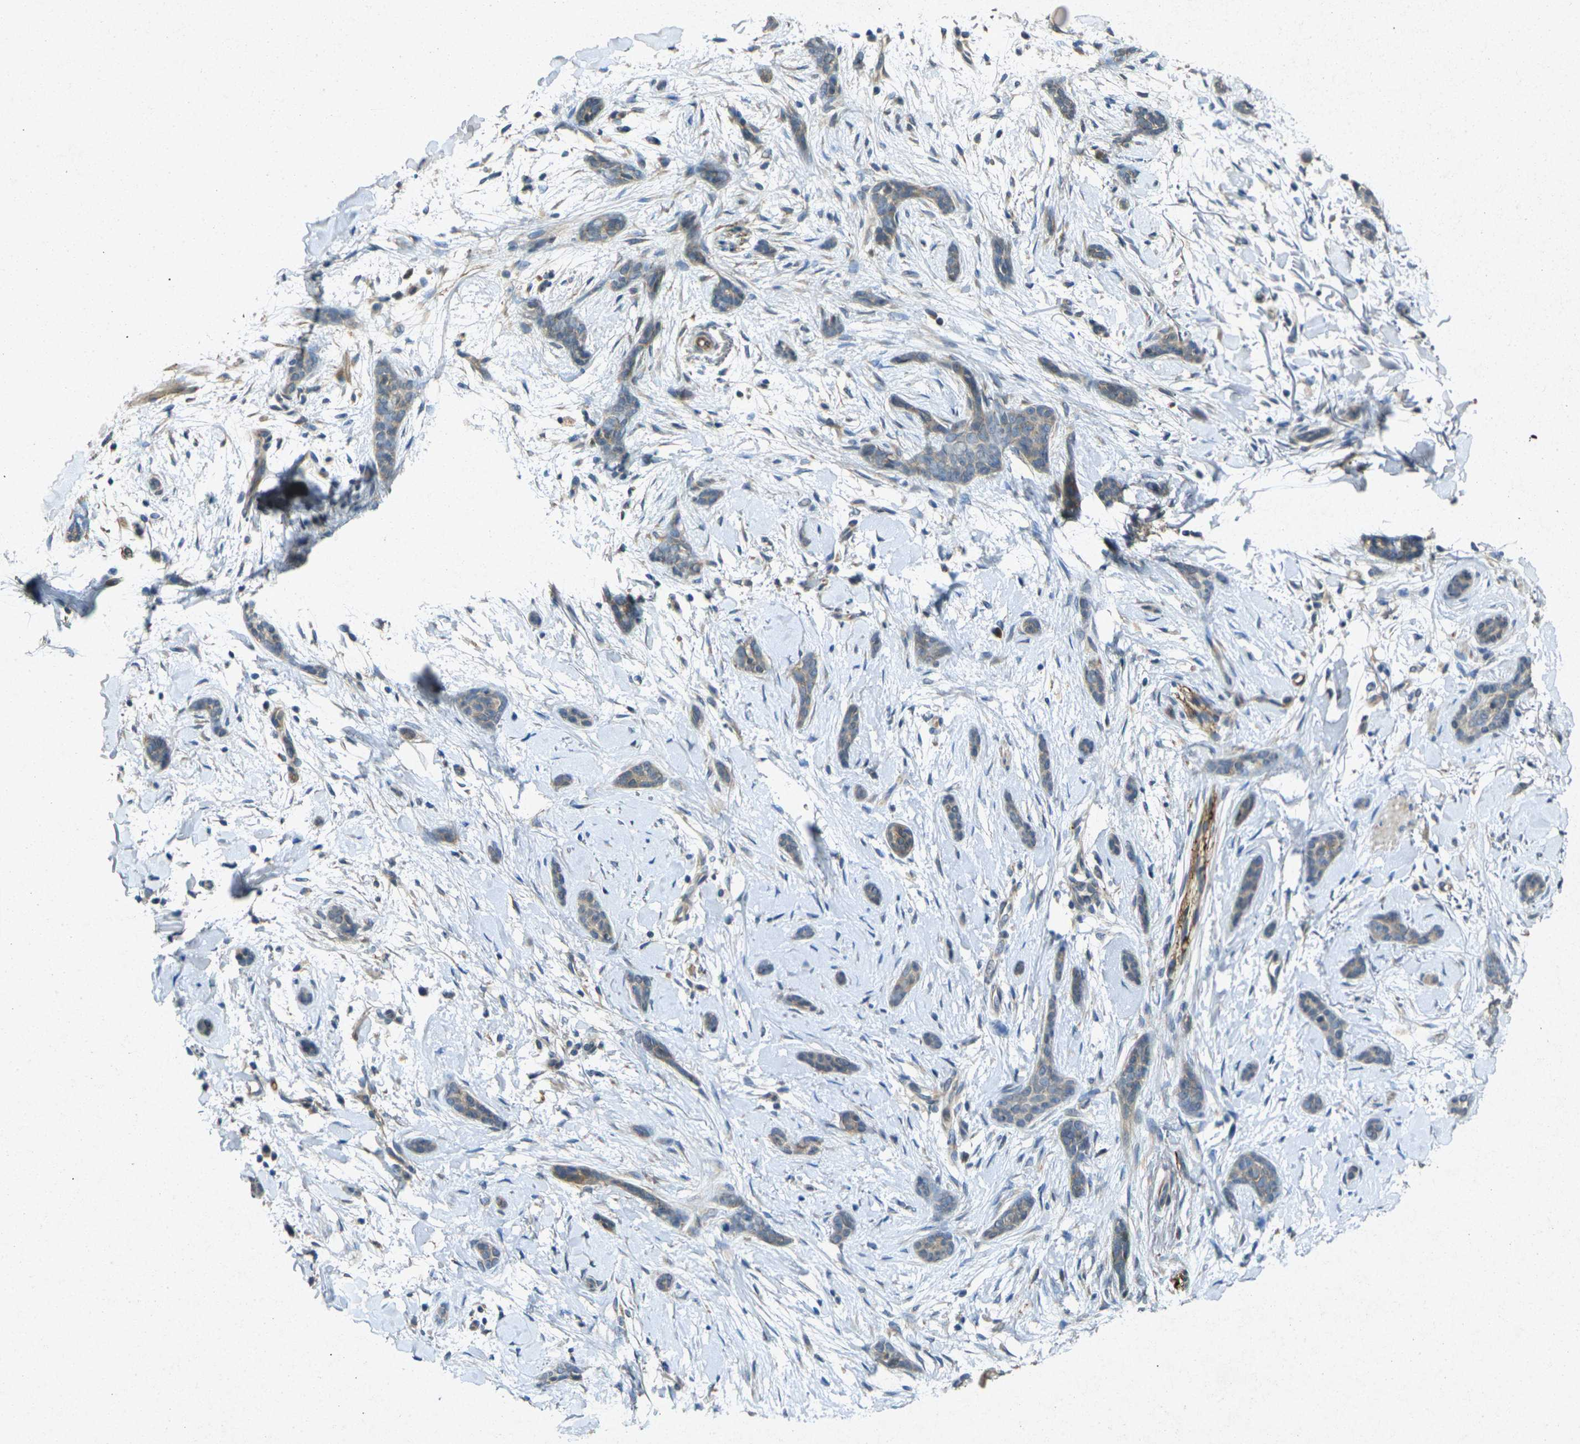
{"staining": {"intensity": "weak", "quantity": ">75%", "location": "cytoplasmic/membranous"}, "tissue": "skin cancer", "cell_type": "Tumor cells", "image_type": "cancer", "snomed": [{"axis": "morphology", "description": "Basal cell carcinoma"}, {"axis": "topography", "description": "Skin"}], "caption": "IHC (DAB) staining of skin basal cell carcinoma displays weak cytoplasmic/membranous protein staining in approximately >75% of tumor cells.", "gene": "RGMA", "patient": {"sex": "female", "age": 58}}